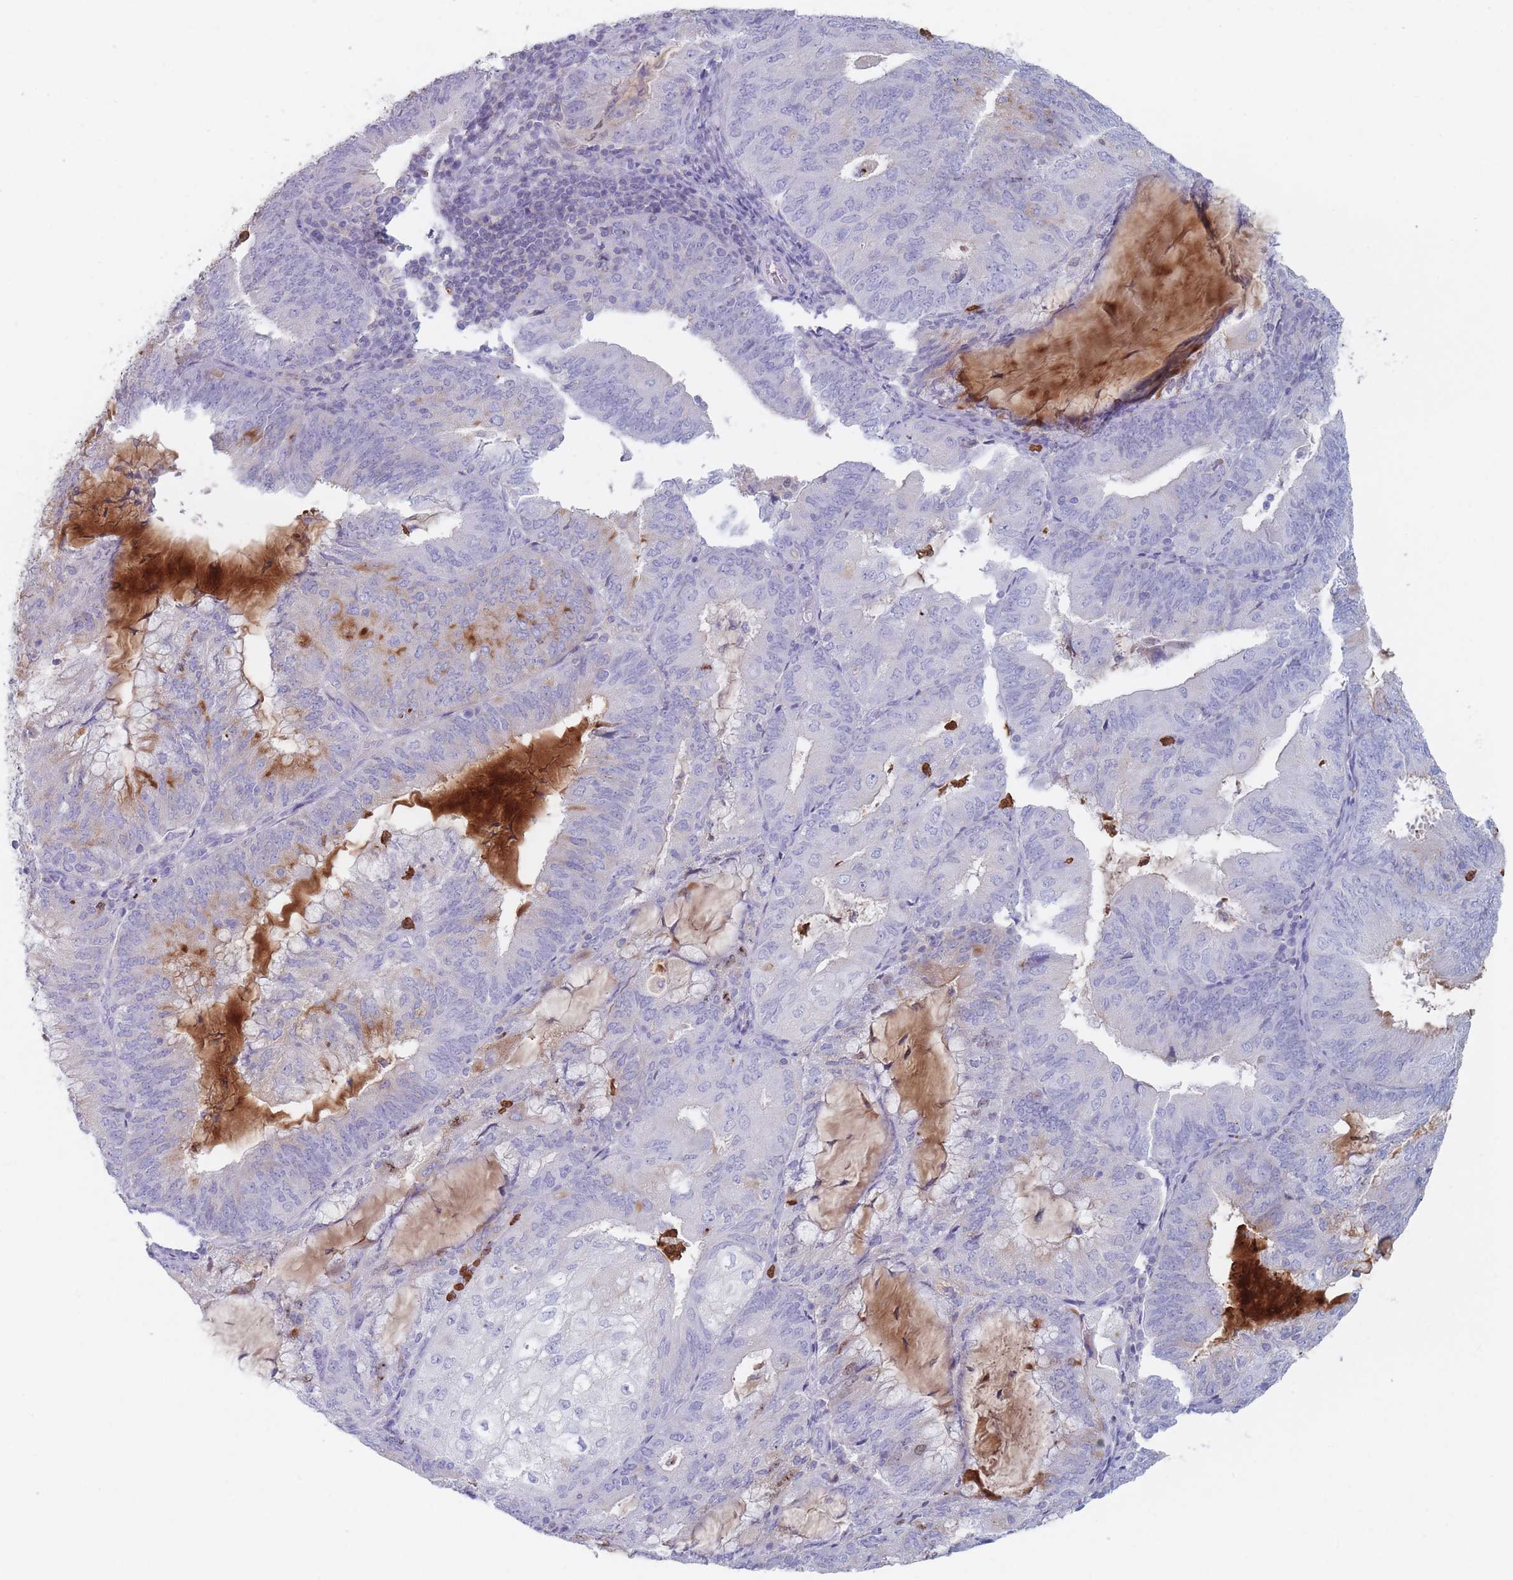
{"staining": {"intensity": "moderate", "quantity": "<25%", "location": "cytoplasmic/membranous"}, "tissue": "endometrial cancer", "cell_type": "Tumor cells", "image_type": "cancer", "snomed": [{"axis": "morphology", "description": "Adenocarcinoma, NOS"}, {"axis": "topography", "description": "Endometrium"}], "caption": "Tumor cells exhibit moderate cytoplasmic/membranous positivity in about <25% of cells in adenocarcinoma (endometrial).", "gene": "ATP1A3", "patient": {"sex": "female", "age": 81}}